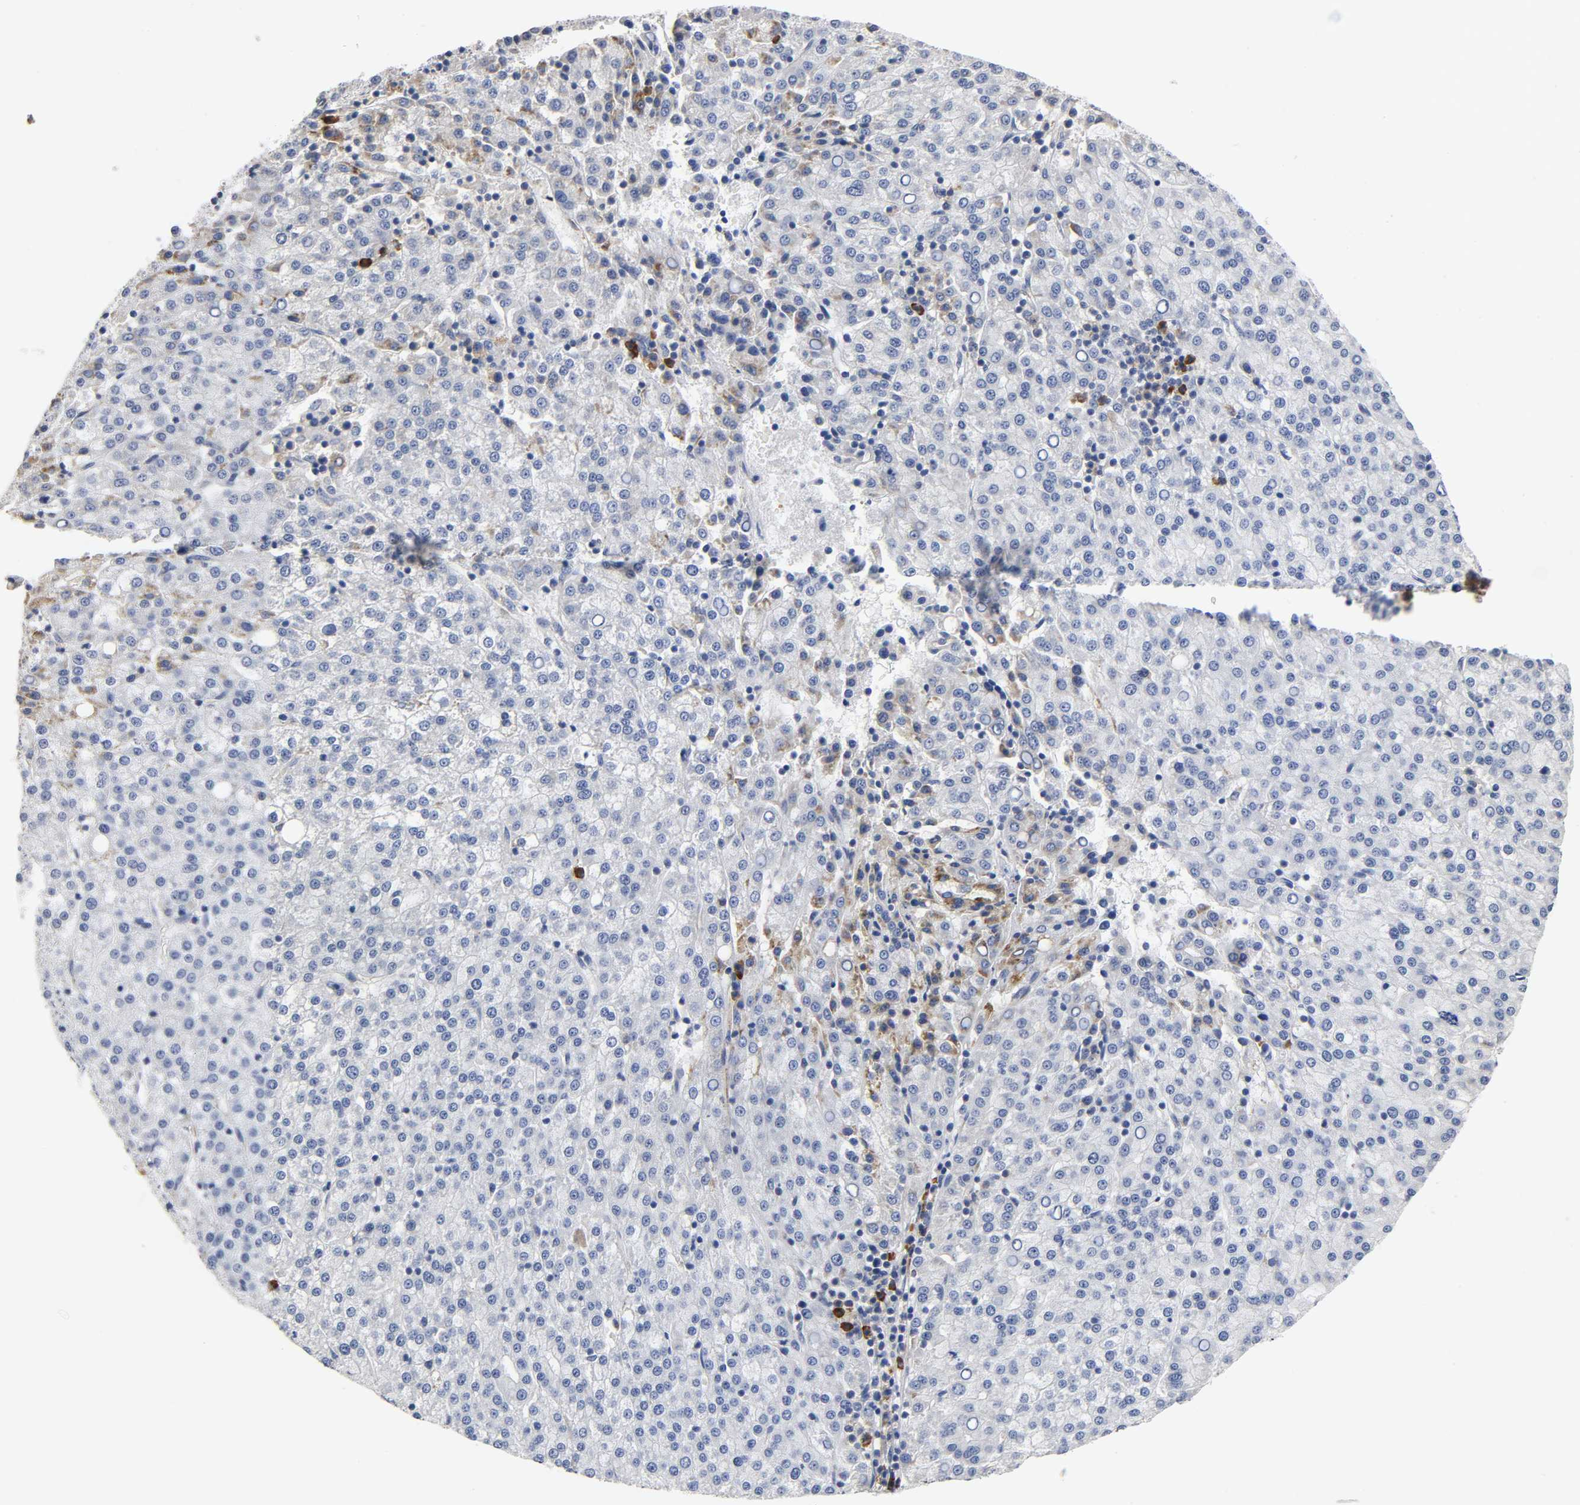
{"staining": {"intensity": "strong", "quantity": "25%-75%", "location": "cytoplasmic/membranous"}, "tissue": "liver cancer", "cell_type": "Tumor cells", "image_type": "cancer", "snomed": [{"axis": "morphology", "description": "Carcinoma, Hepatocellular, NOS"}, {"axis": "topography", "description": "Liver"}], "caption": "This photomicrograph displays hepatocellular carcinoma (liver) stained with IHC to label a protein in brown. The cytoplasmic/membranous of tumor cells show strong positivity for the protein. Nuclei are counter-stained blue.", "gene": "REL", "patient": {"sex": "female", "age": 58}}